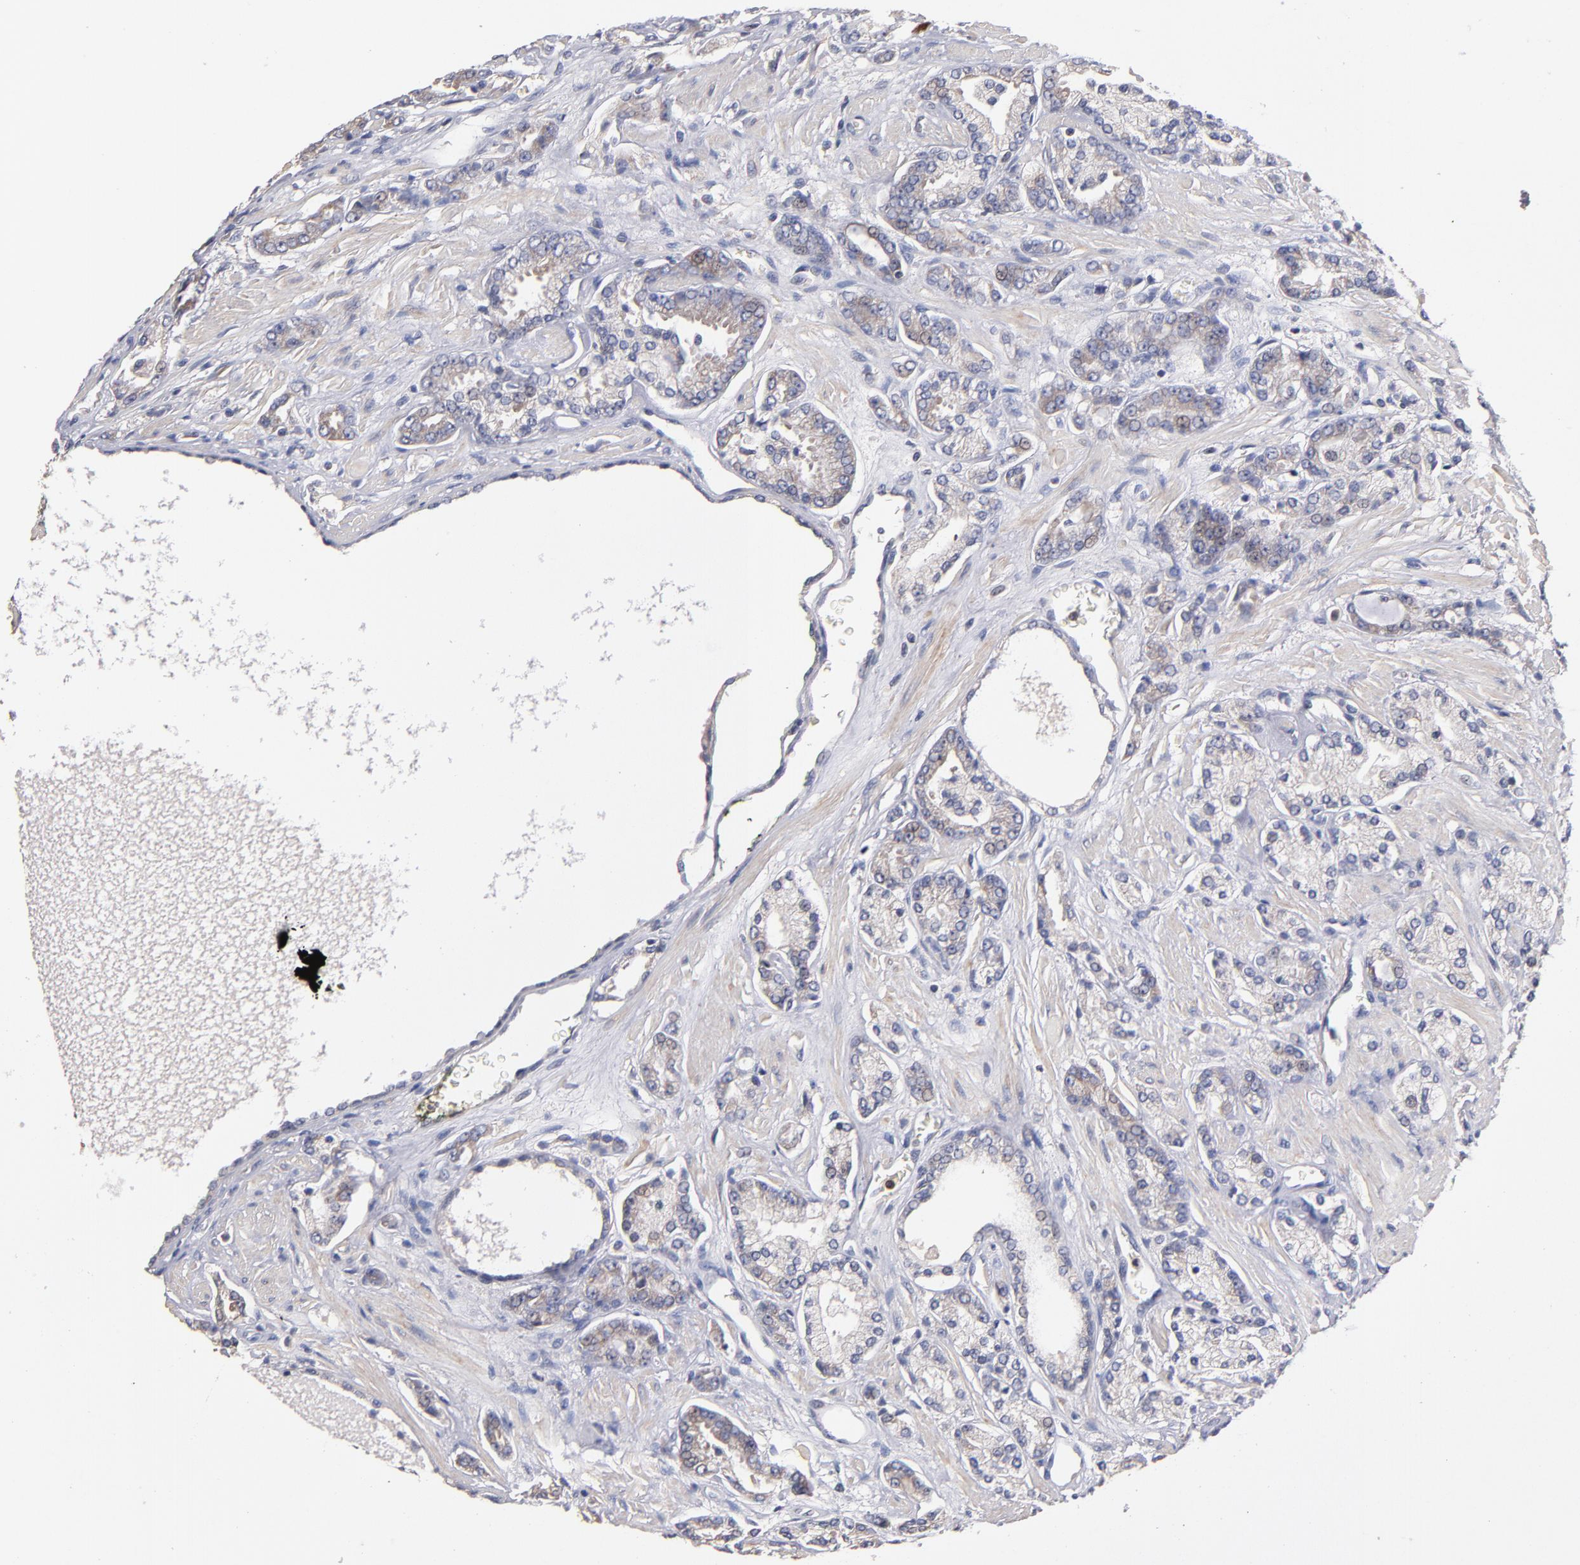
{"staining": {"intensity": "weak", "quantity": "<25%", "location": "cytoplasmic/membranous"}, "tissue": "prostate cancer", "cell_type": "Tumor cells", "image_type": "cancer", "snomed": [{"axis": "morphology", "description": "Adenocarcinoma, High grade"}, {"axis": "topography", "description": "Prostate"}], "caption": "The immunohistochemistry (IHC) micrograph has no significant expression in tumor cells of high-grade adenocarcinoma (prostate) tissue.", "gene": "DACT1", "patient": {"sex": "male", "age": 71}}